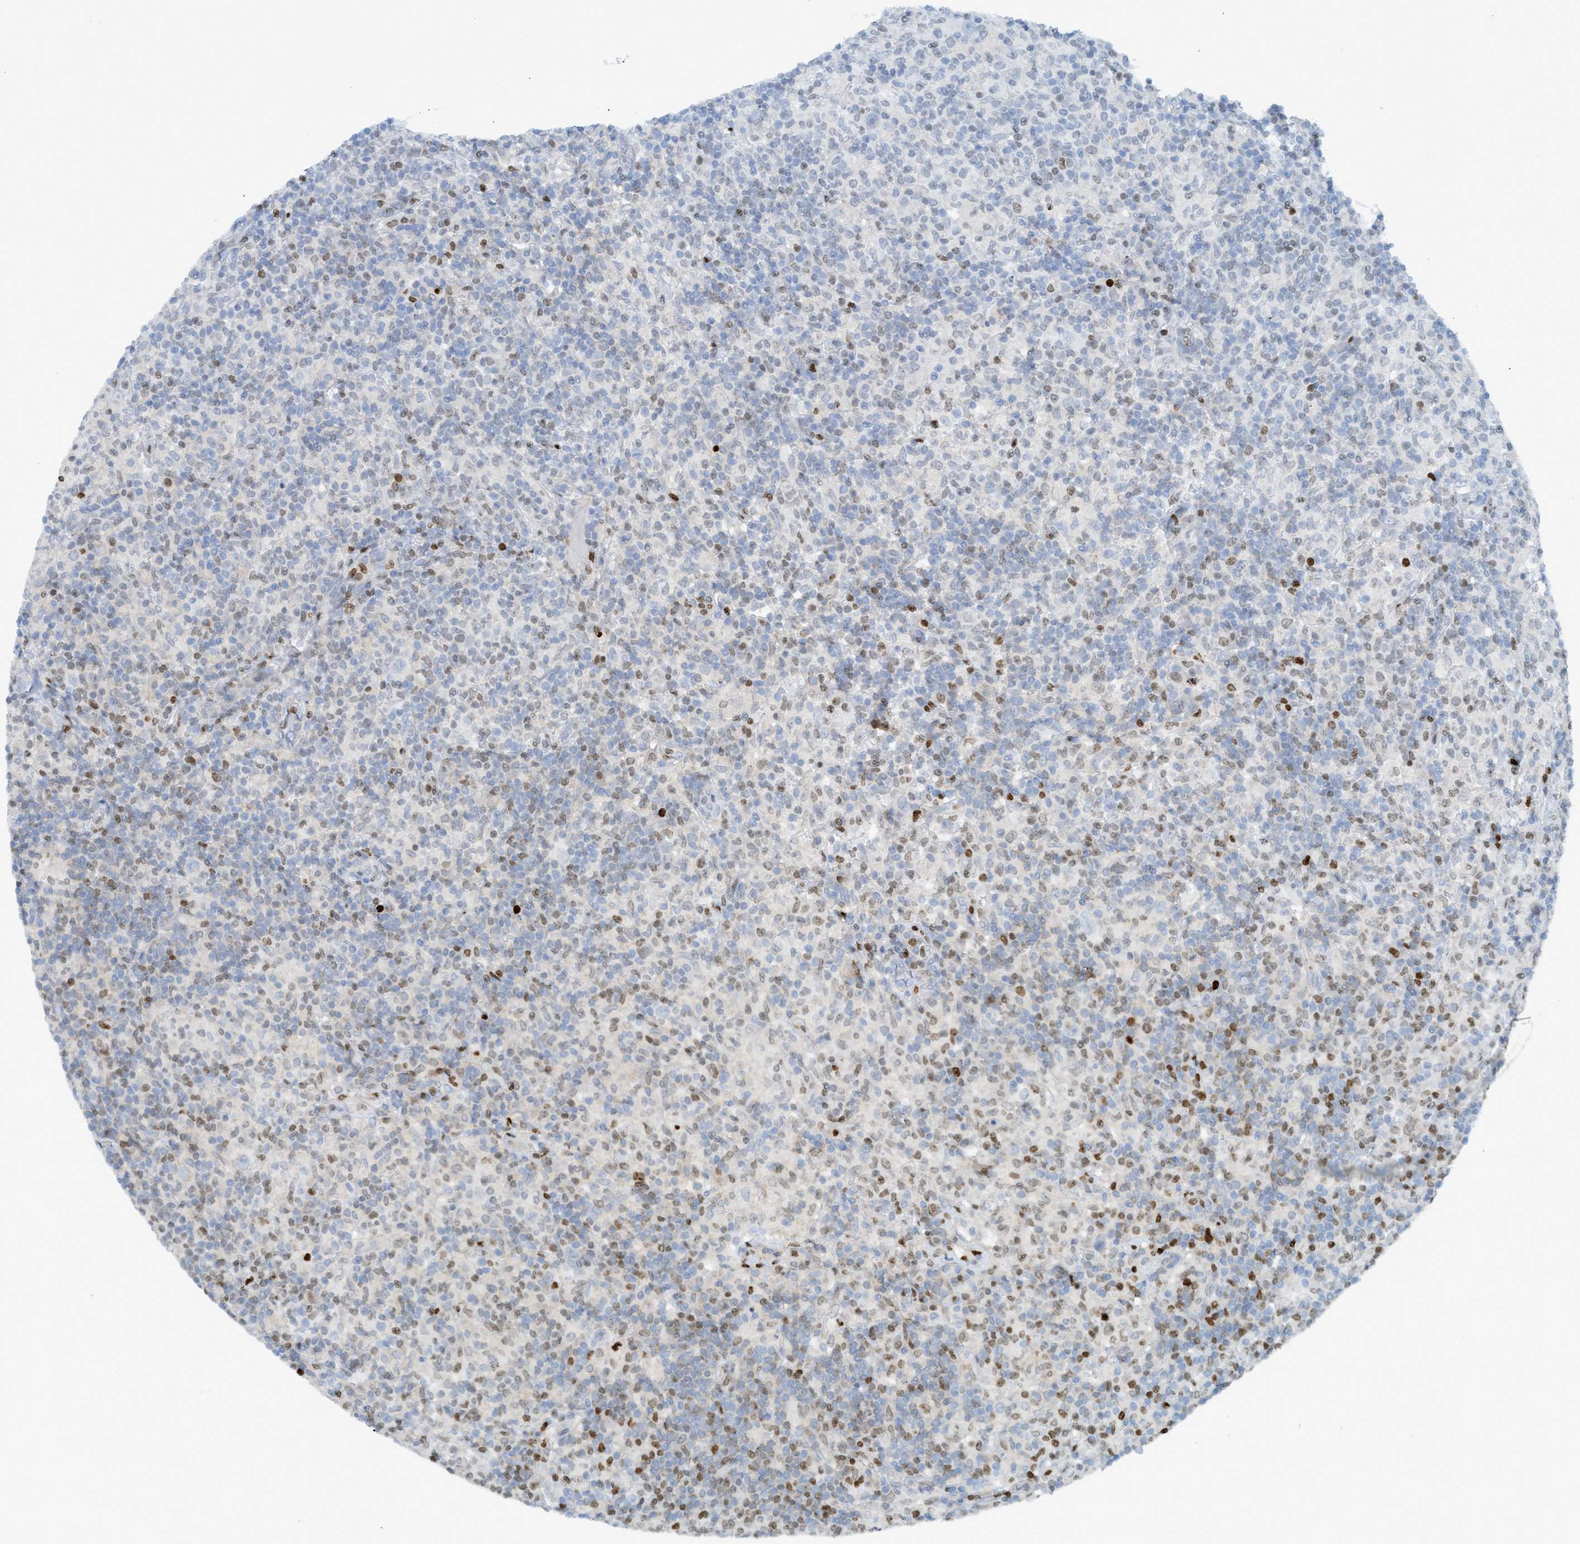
{"staining": {"intensity": "negative", "quantity": "none", "location": "none"}, "tissue": "lymphoma", "cell_type": "Tumor cells", "image_type": "cancer", "snomed": [{"axis": "morphology", "description": "Hodgkin's disease, NOS"}, {"axis": "topography", "description": "Lymph node"}], "caption": "DAB (3,3'-diaminobenzidine) immunohistochemical staining of lymphoma exhibits no significant staining in tumor cells.", "gene": "SH3D19", "patient": {"sex": "male", "age": 70}}